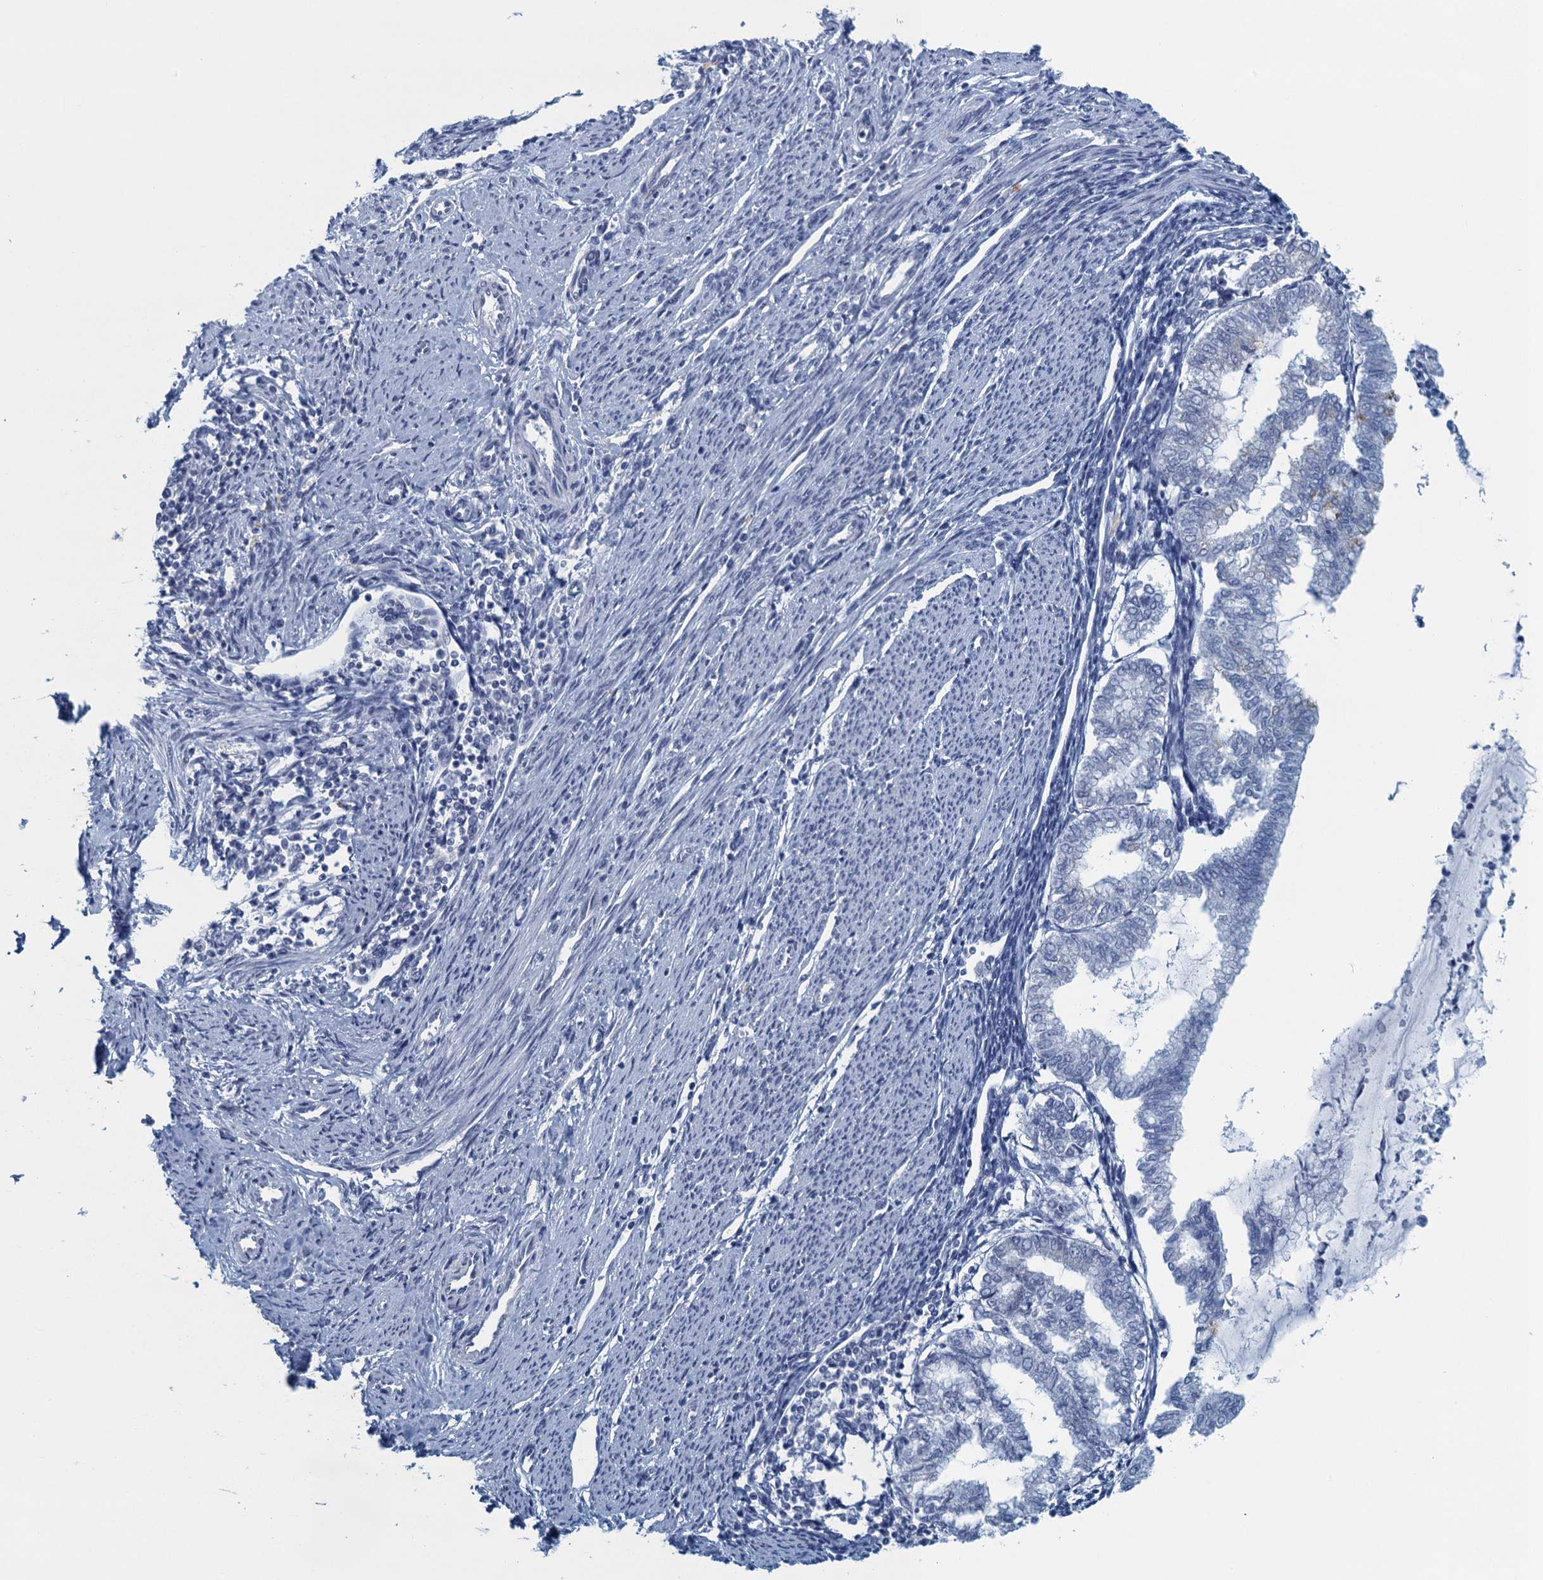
{"staining": {"intensity": "negative", "quantity": "none", "location": "none"}, "tissue": "endometrial cancer", "cell_type": "Tumor cells", "image_type": "cancer", "snomed": [{"axis": "morphology", "description": "Adenocarcinoma, NOS"}, {"axis": "topography", "description": "Endometrium"}], "caption": "A photomicrograph of endometrial adenocarcinoma stained for a protein exhibits no brown staining in tumor cells.", "gene": "ENSG00000131152", "patient": {"sex": "female", "age": 79}}